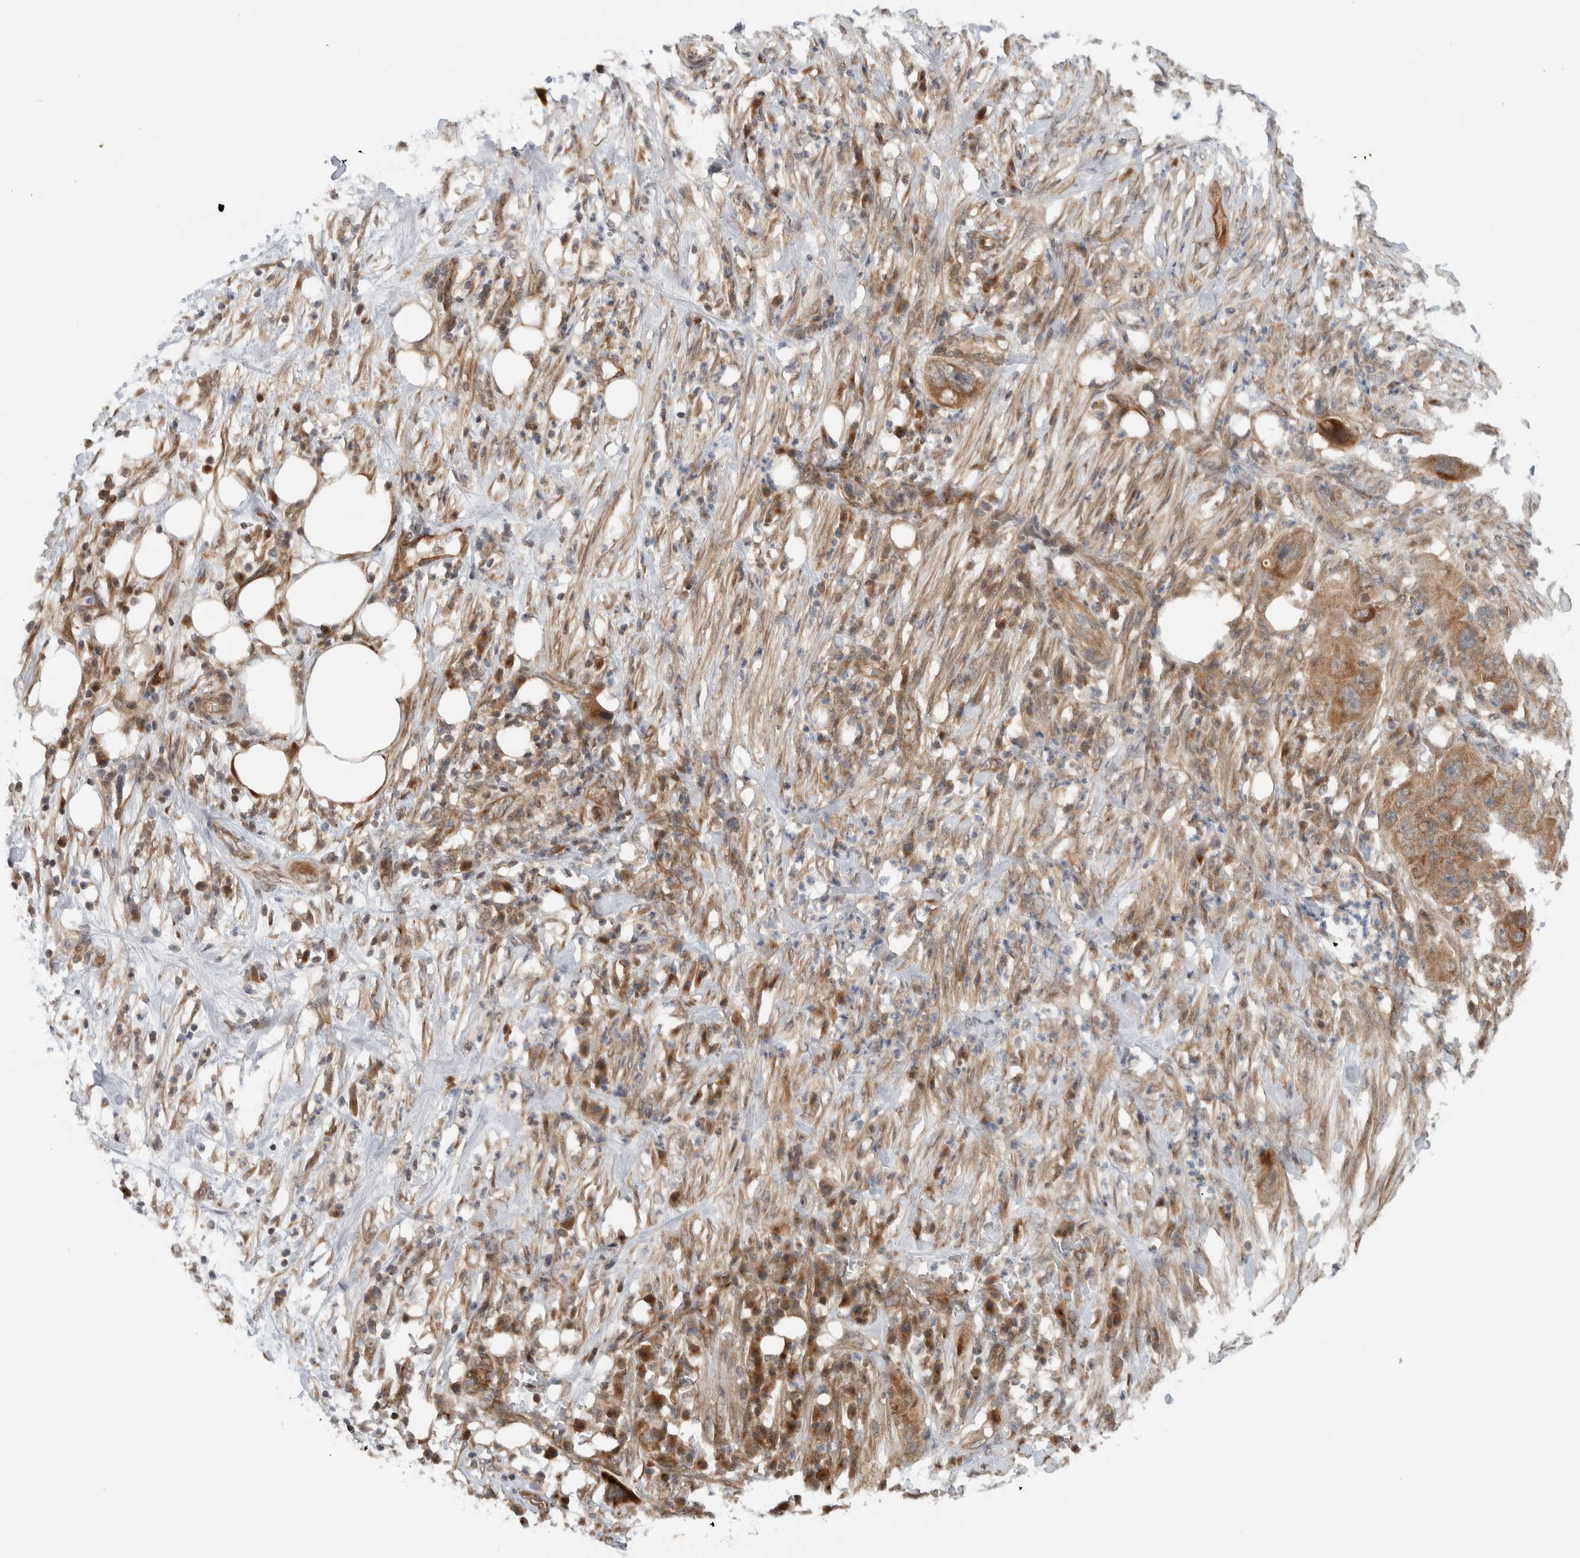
{"staining": {"intensity": "moderate", "quantity": ">75%", "location": "cytoplasmic/membranous"}, "tissue": "pancreatic cancer", "cell_type": "Tumor cells", "image_type": "cancer", "snomed": [{"axis": "morphology", "description": "Adenocarcinoma, NOS"}, {"axis": "topography", "description": "Pancreas"}], "caption": "Adenocarcinoma (pancreatic) tissue exhibits moderate cytoplasmic/membranous staining in about >75% of tumor cells, visualized by immunohistochemistry. (IHC, brightfield microscopy, high magnification).", "gene": "KLHL6", "patient": {"sex": "female", "age": 78}}